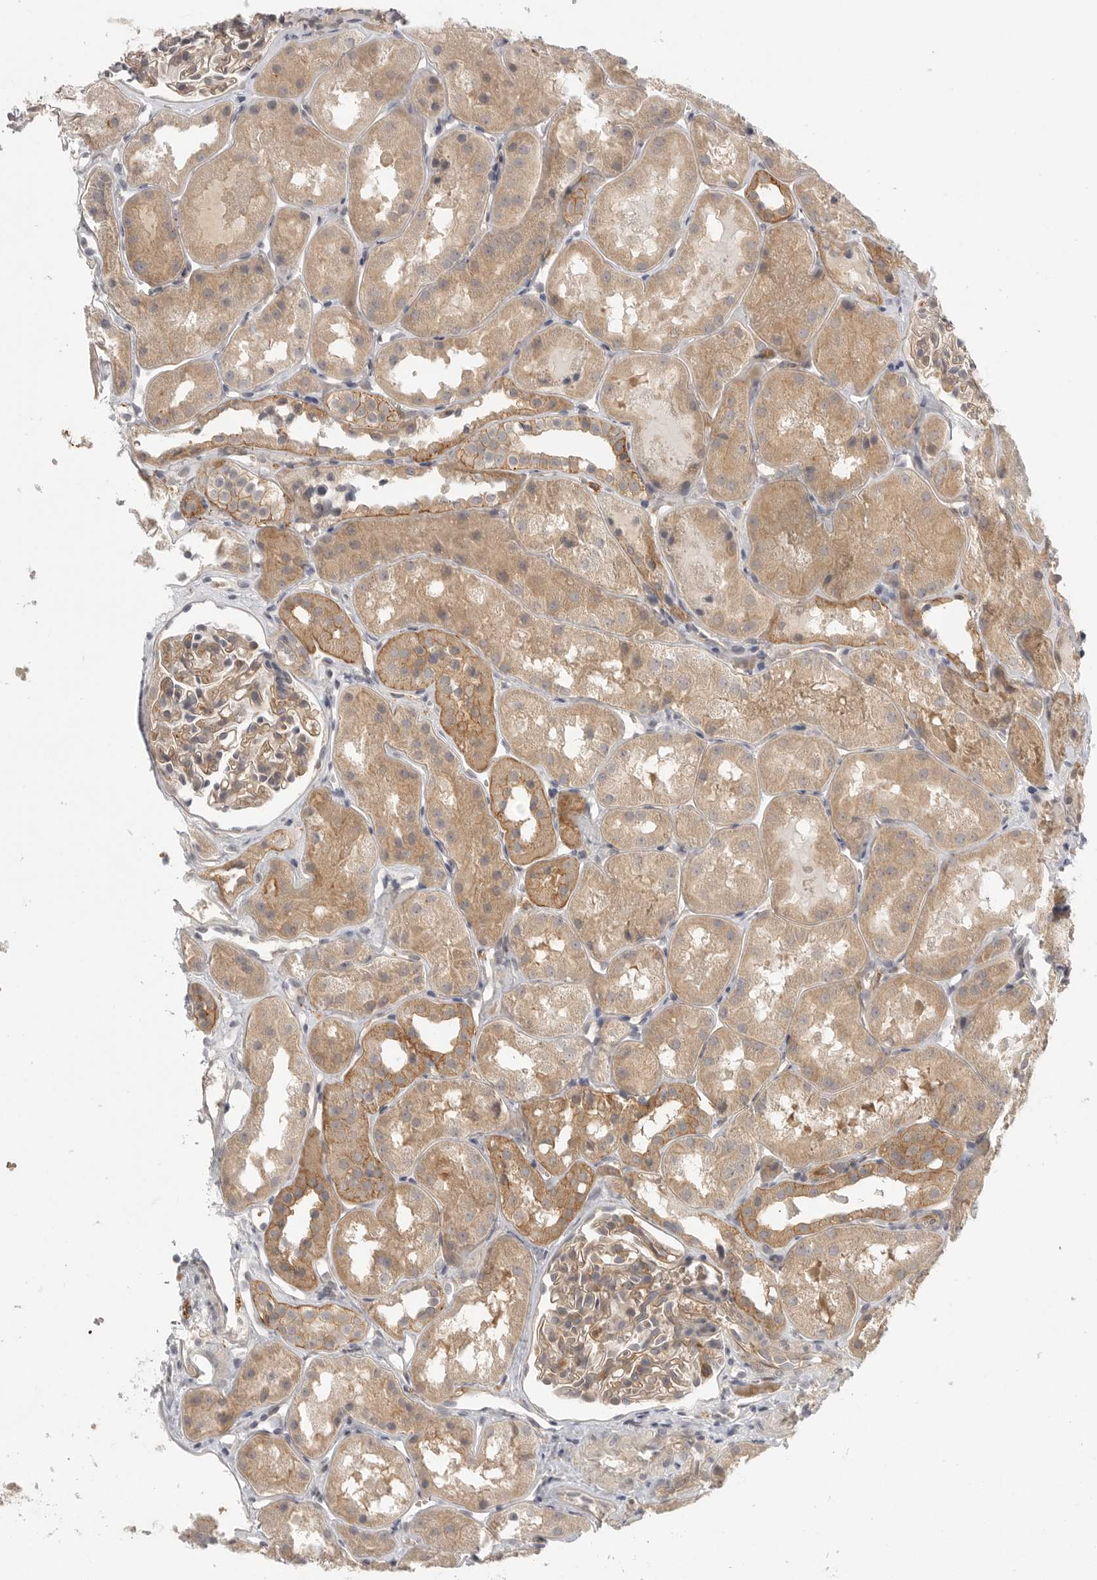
{"staining": {"intensity": "moderate", "quantity": ">75%", "location": "cytoplasmic/membranous"}, "tissue": "kidney", "cell_type": "Cells in glomeruli", "image_type": "normal", "snomed": [{"axis": "morphology", "description": "Normal tissue, NOS"}, {"axis": "topography", "description": "Kidney"}], "caption": "Immunohistochemistry (IHC) micrograph of benign kidney: kidney stained using immunohistochemistry (IHC) displays medium levels of moderate protein expression localized specifically in the cytoplasmic/membranous of cells in glomeruli, appearing as a cytoplasmic/membranous brown color.", "gene": "DBNL", "patient": {"sex": "male", "age": 16}}